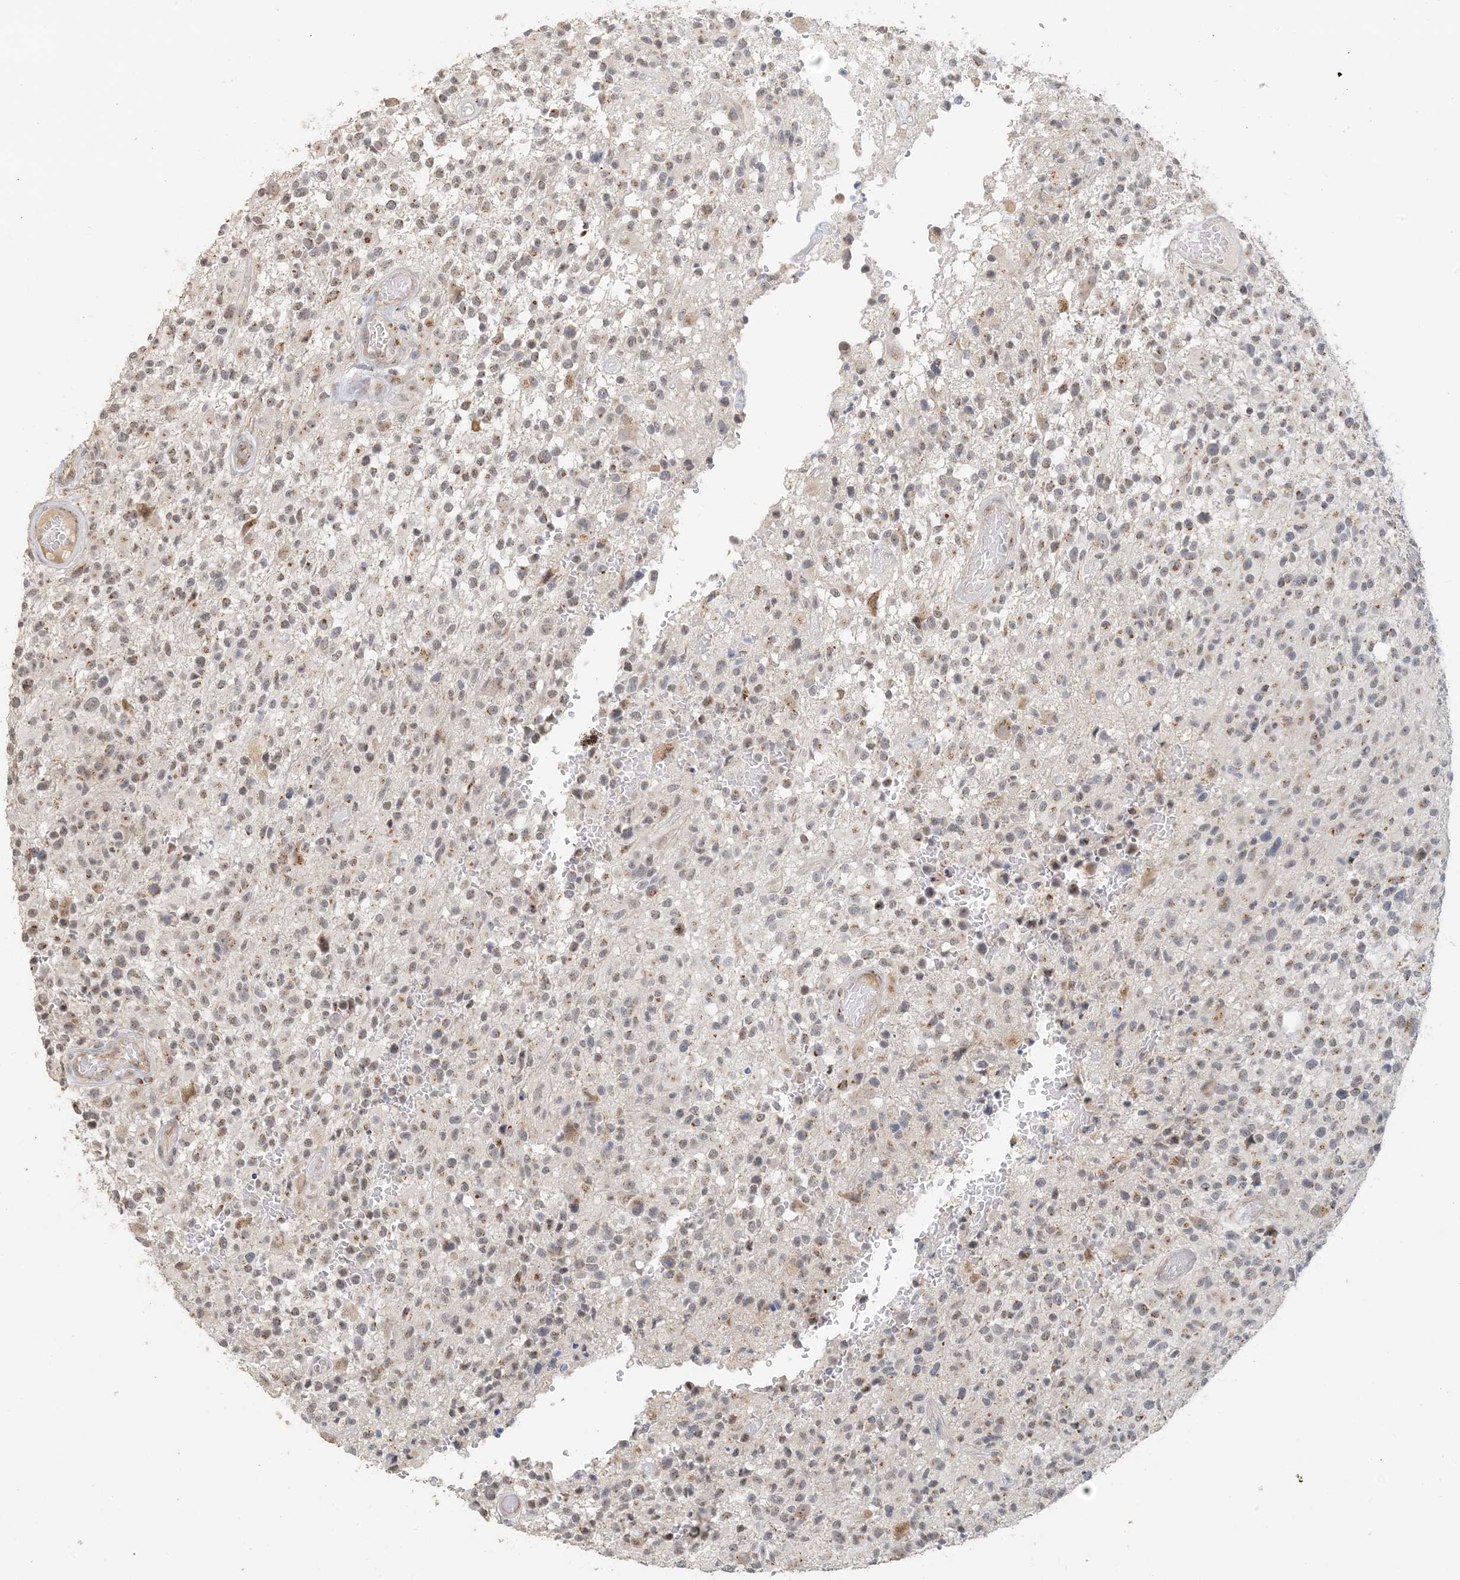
{"staining": {"intensity": "weak", "quantity": "25%-75%", "location": "cytoplasmic/membranous"}, "tissue": "glioma", "cell_type": "Tumor cells", "image_type": "cancer", "snomed": [{"axis": "morphology", "description": "Glioma, malignant, High grade"}, {"axis": "morphology", "description": "Glioblastoma, NOS"}, {"axis": "topography", "description": "Brain"}], "caption": "Glioma was stained to show a protein in brown. There is low levels of weak cytoplasmic/membranous staining in approximately 25%-75% of tumor cells.", "gene": "ZCCHC4", "patient": {"sex": "male", "age": 60}}